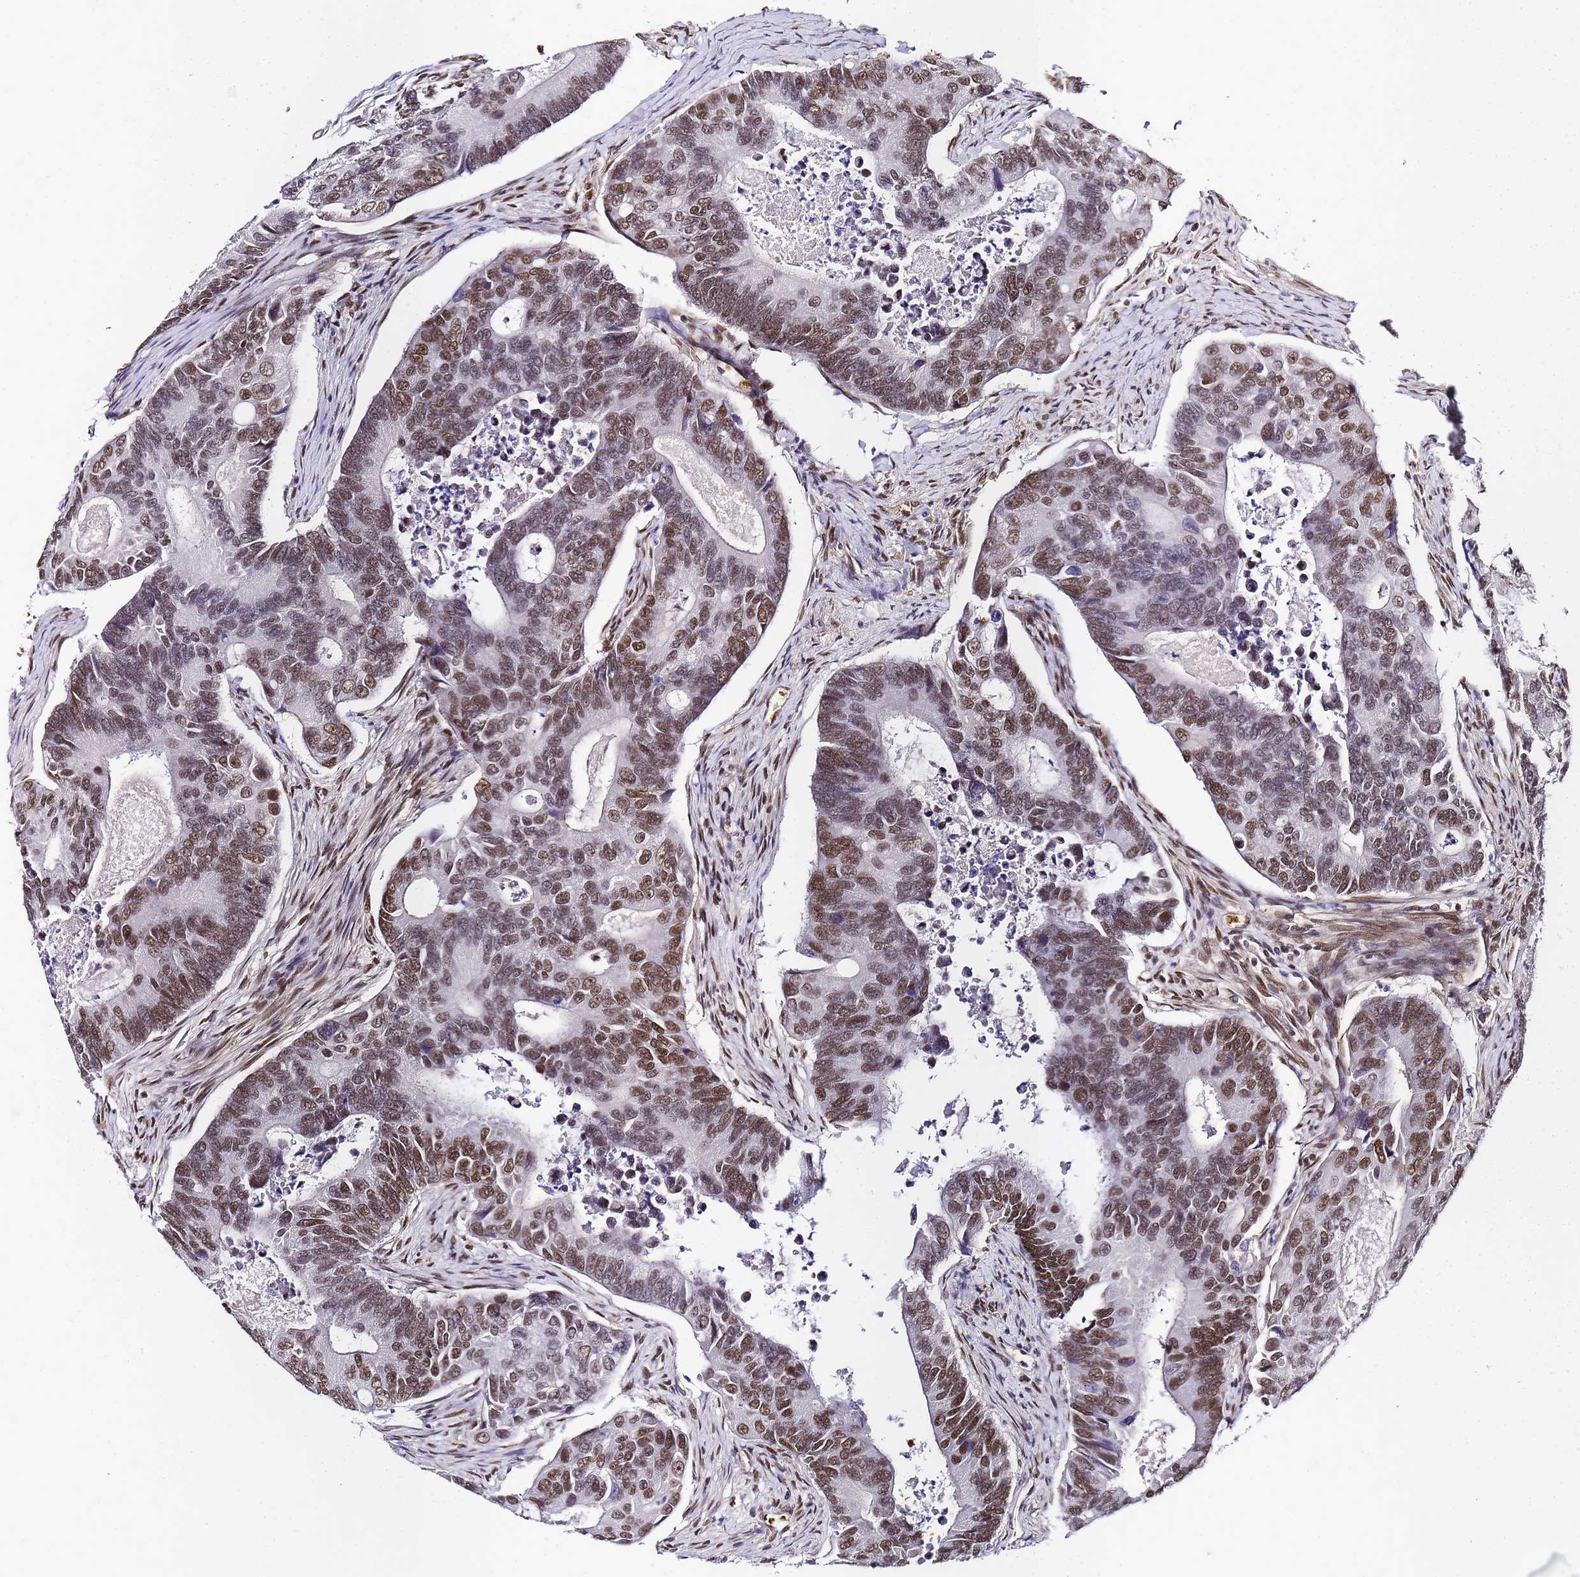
{"staining": {"intensity": "moderate", "quantity": ">75%", "location": "nuclear"}, "tissue": "colorectal cancer", "cell_type": "Tumor cells", "image_type": "cancer", "snomed": [{"axis": "morphology", "description": "Adenocarcinoma, NOS"}, {"axis": "topography", "description": "Colon"}], "caption": "High-power microscopy captured an immunohistochemistry (IHC) photomicrograph of colorectal cancer (adenocarcinoma), revealing moderate nuclear expression in approximately >75% of tumor cells.", "gene": "POLR1A", "patient": {"sex": "female", "age": 67}}